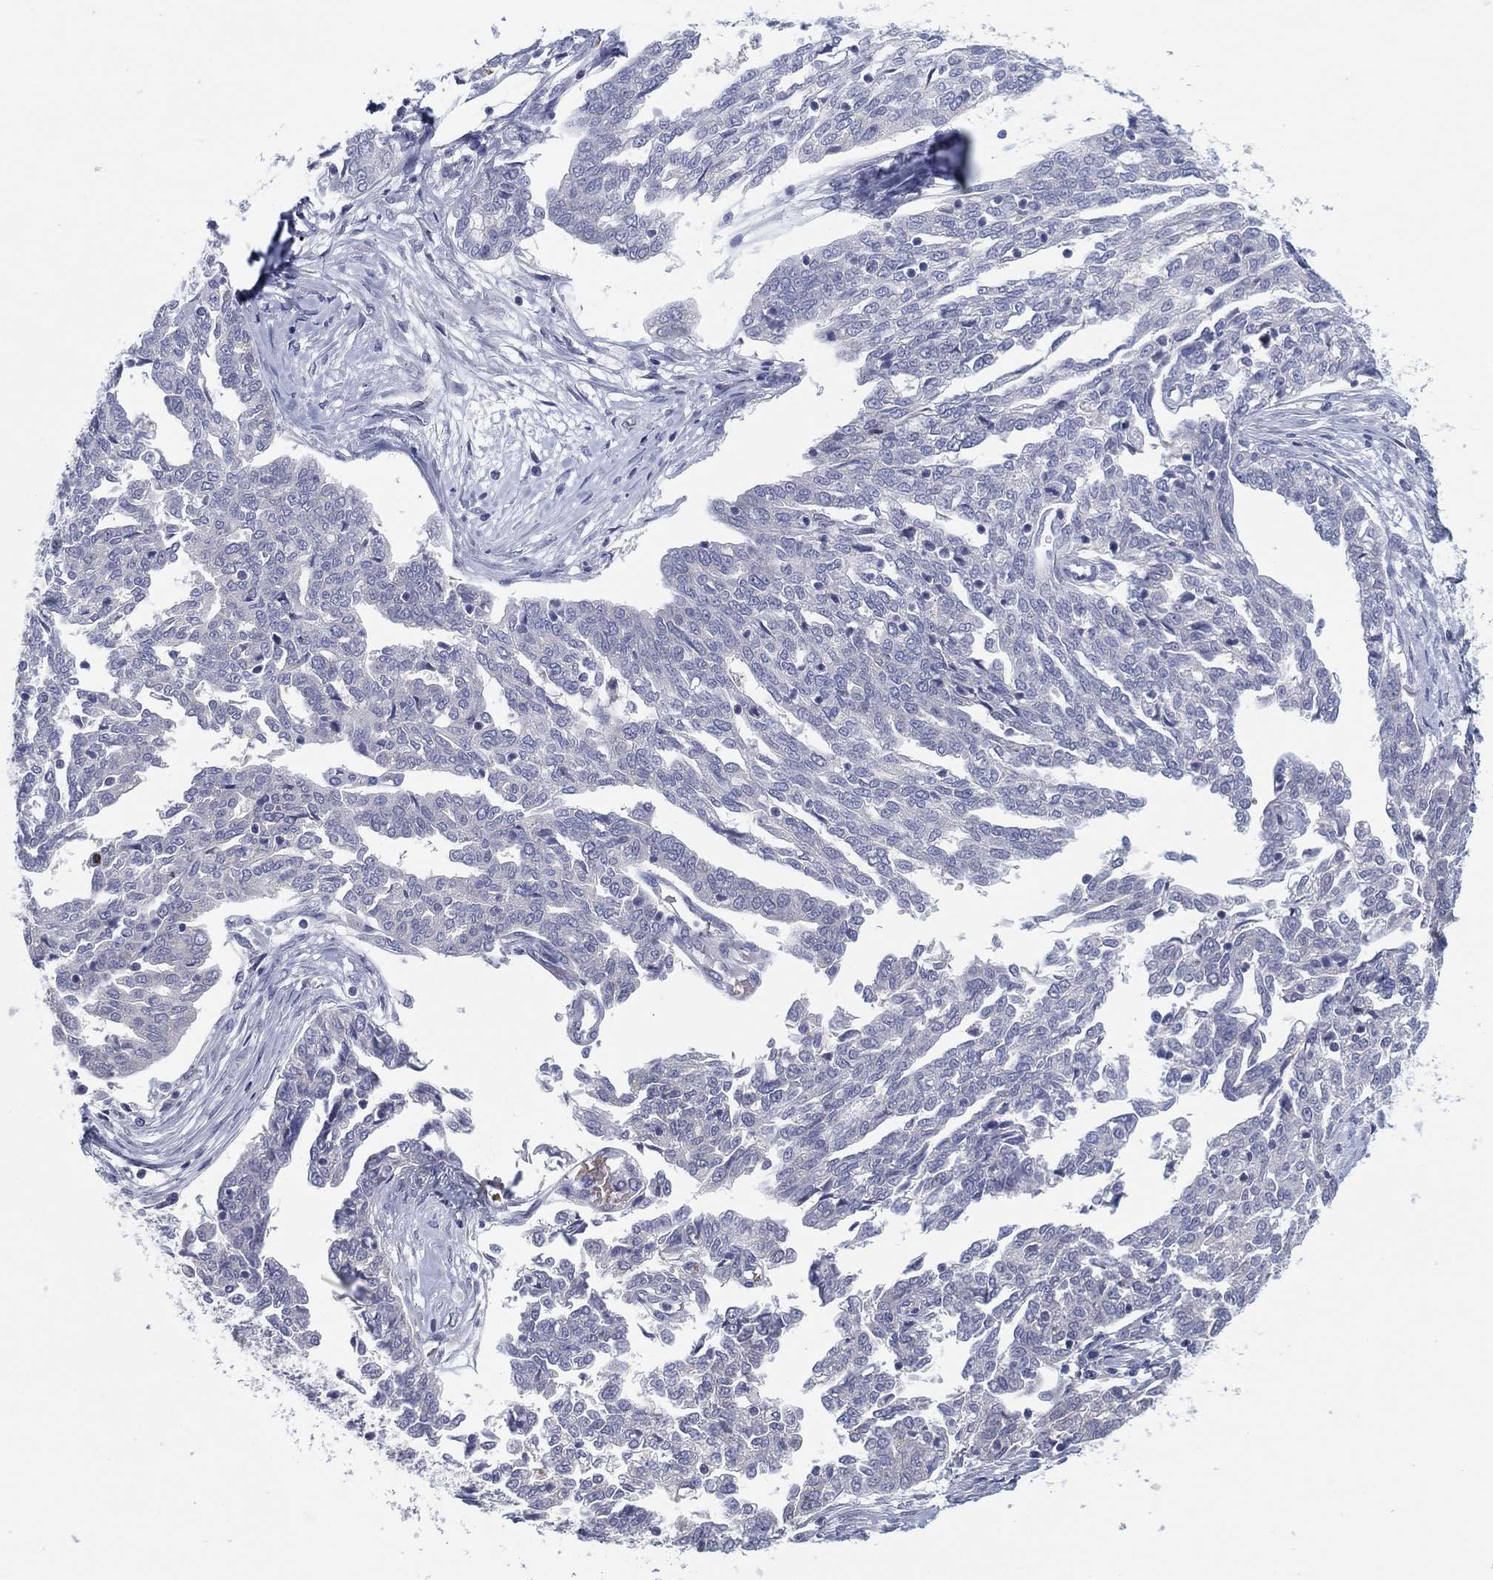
{"staining": {"intensity": "negative", "quantity": "none", "location": "none"}, "tissue": "ovarian cancer", "cell_type": "Tumor cells", "image_type": "cancer", "snomed": [{"axis": "morphology", "description": "Cystadenocarcinoma, serous, NOS"}, {"axis": "topography", "description": "Ovary"}], "caption": "Immunohistochemistry (IHC) micrograph of ovarian cancer stained for a protein (brown), which reveals no positivity in tumor cells. (Brightfield microscopy of DAB (3,3'-diaminobenzidine) IHC at high magnification).", "gene": "HEATR4", "patient": {"sex": "female", "age": 67}}